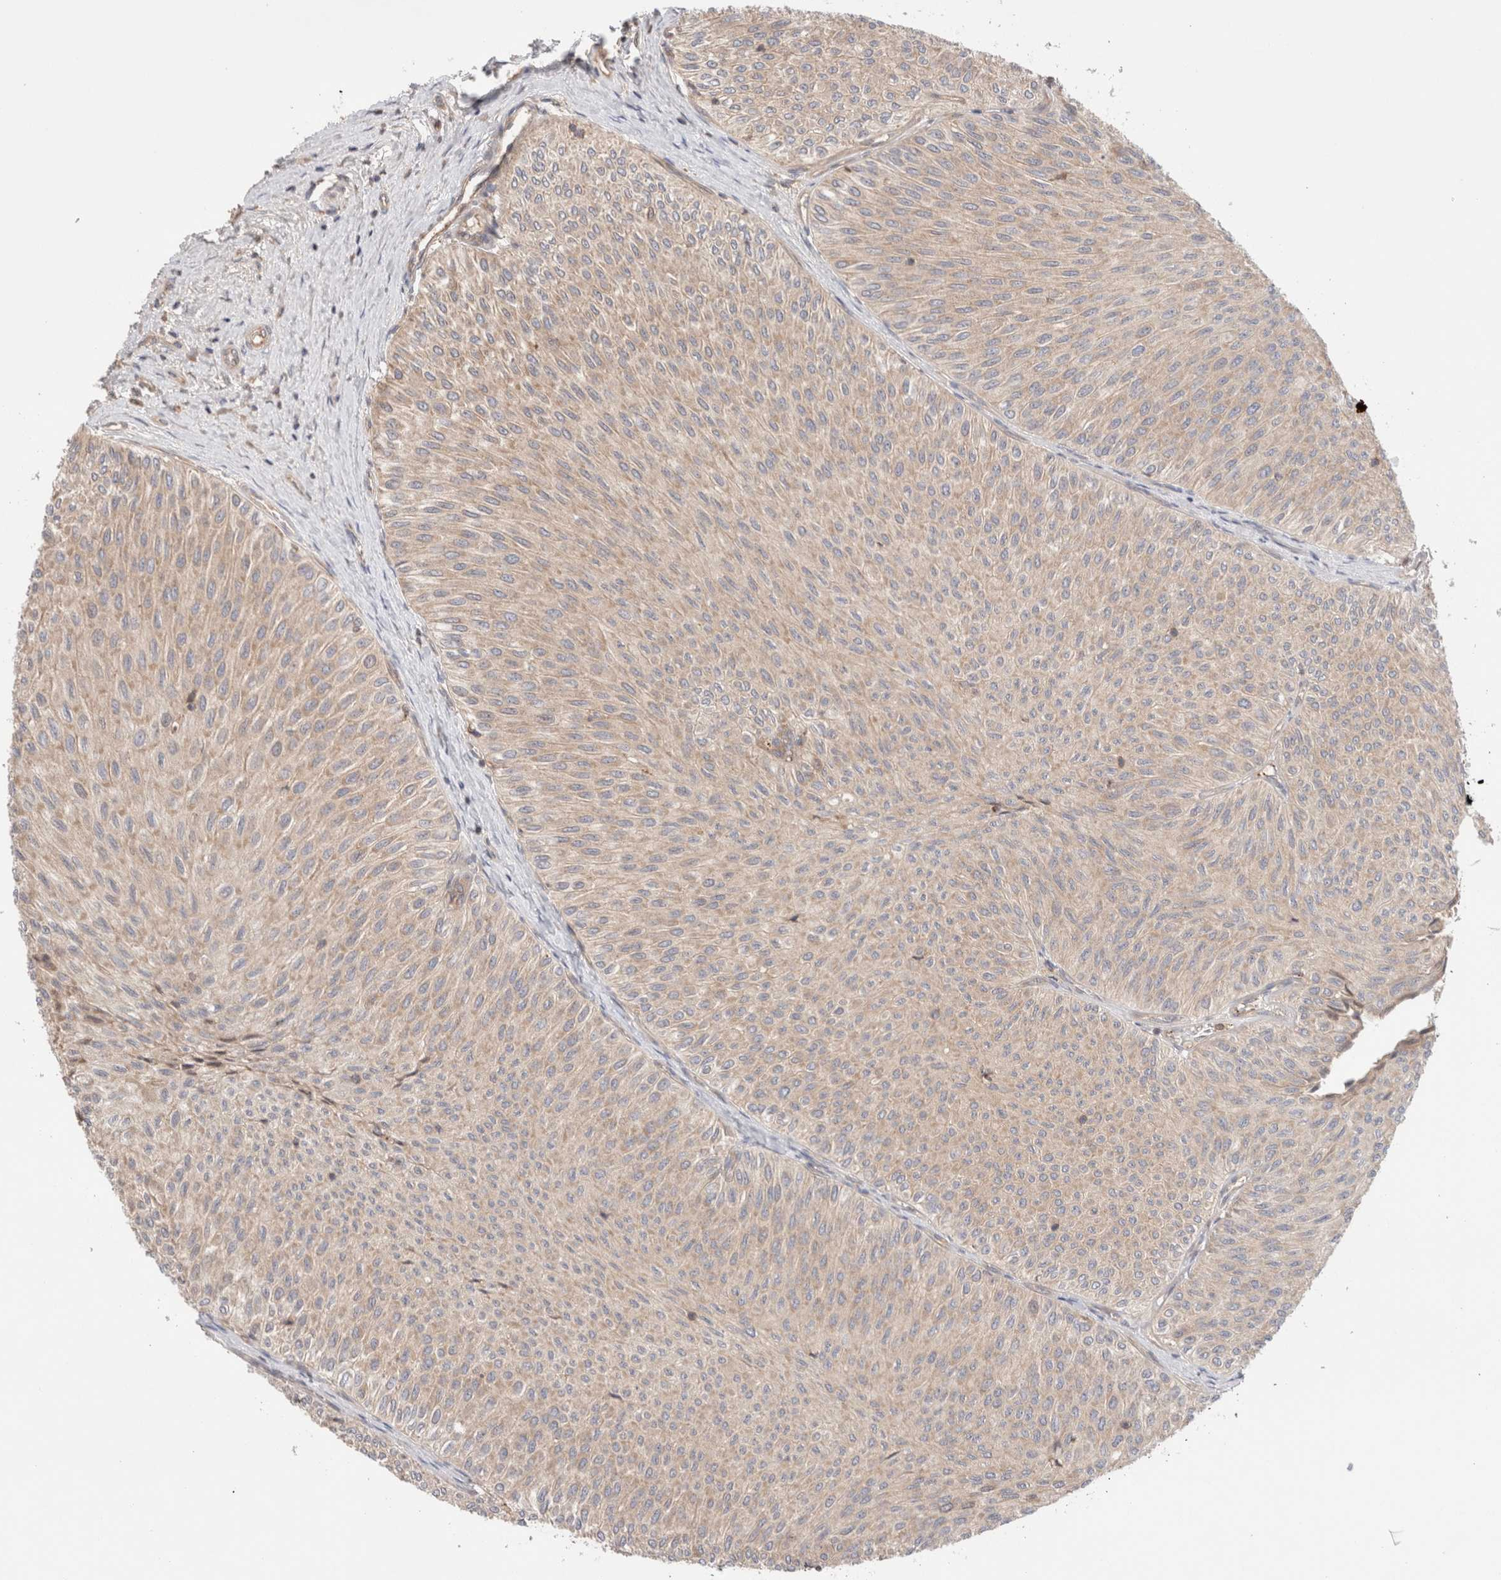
{"staining": {"intensity": "weak", "quantity": ">75%", "location": "cytoplasmic/membranous"}, "tissue": "urothelial cancer", "cell_type": "Tumor cells", "image_type": "cancer", "snomed": [{"axis": "morphology", "description": "Urothelial carcinoma, Low grade"}, {"axis": "topography", "description": "Urinary bladder"}], "caption": "Immunohistochemical staining of human urothelial carcinoma (low-grade) demonstrates low levels of weak cytoplasmic/membranous protein positivity in approximately >75% of tumor cells. The protein of interest is stained brown, and the nuclei are stained in blue (DAB IHC with brightfield microscopy, high magnification).", "gene": "SIKE1", "patient": {"sex": "male", "age": 78}}